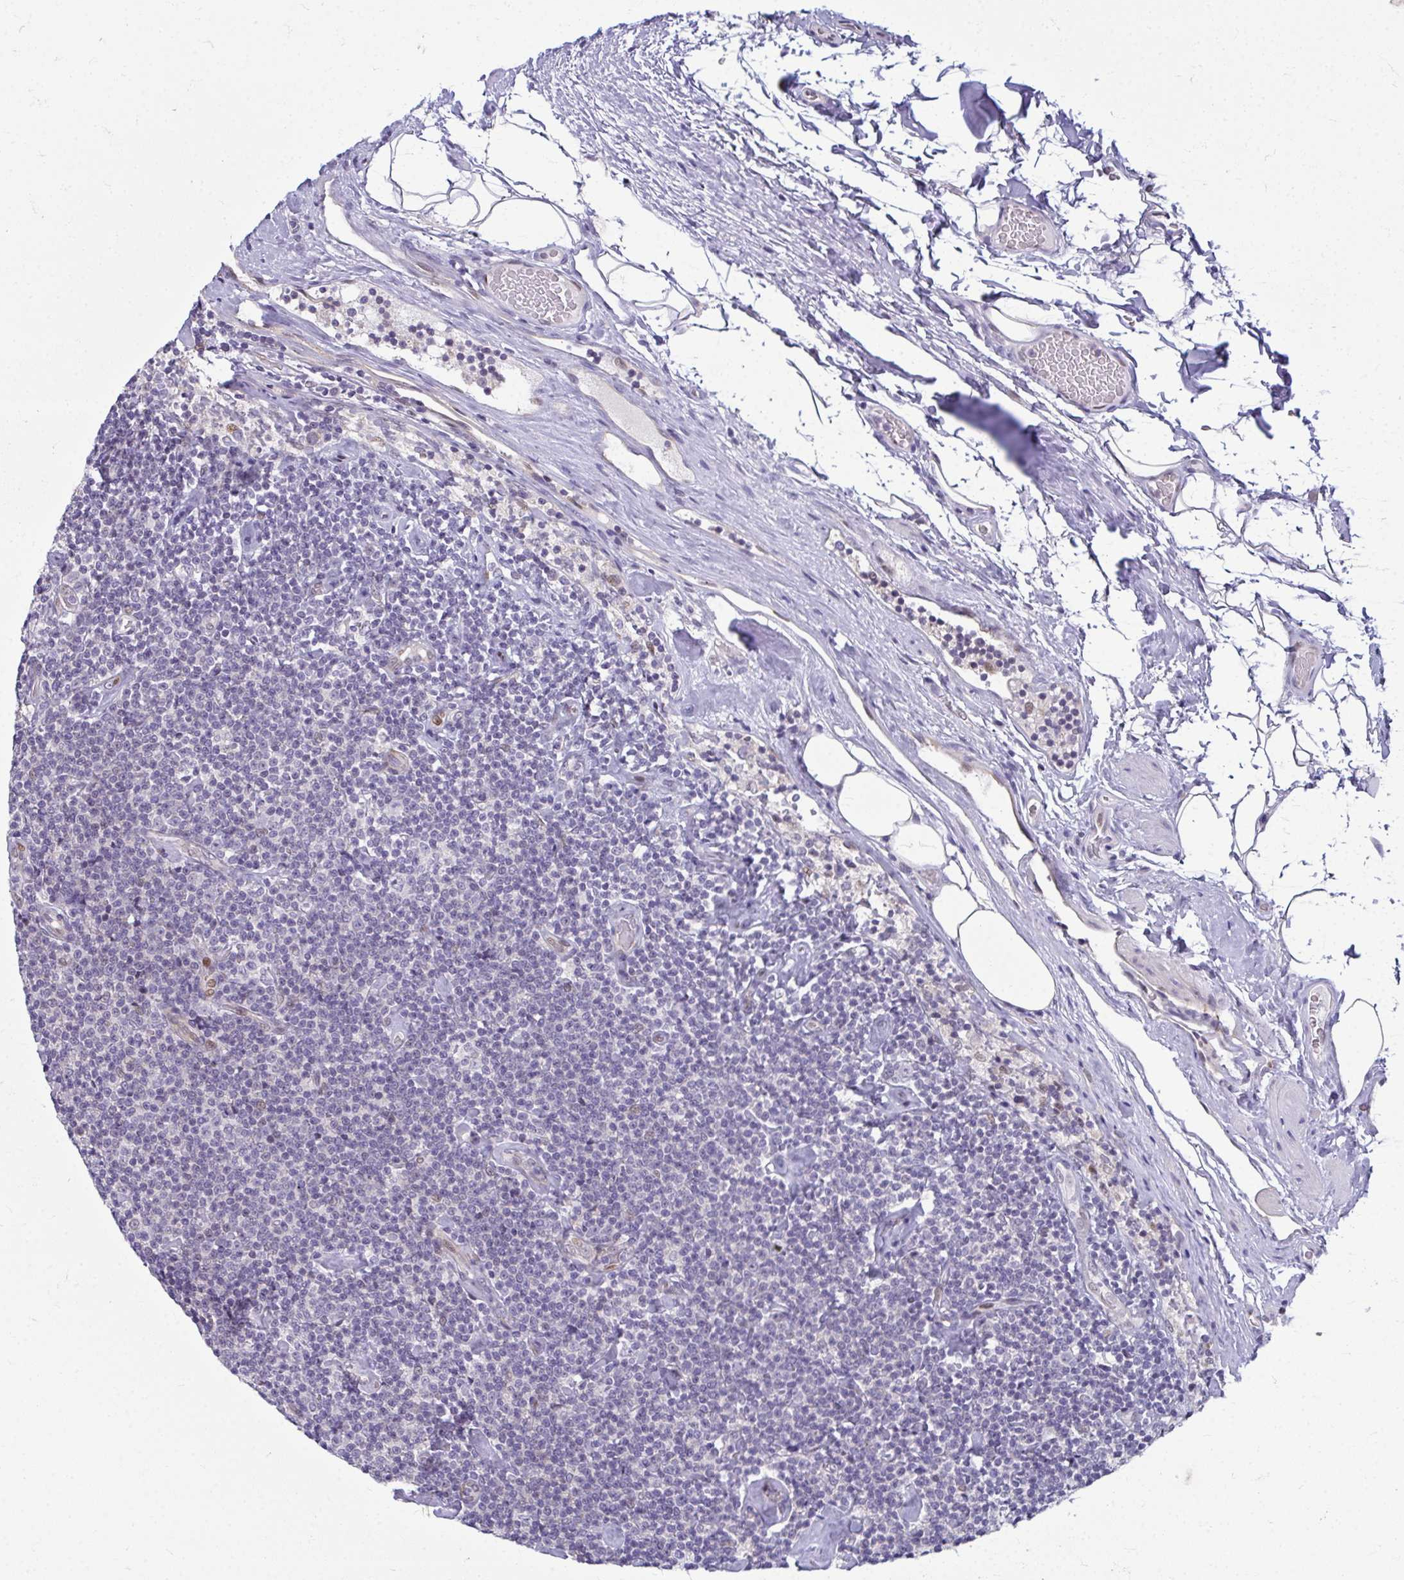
{"staining": {"intensity": "negative", "quantity": "none", "location": "none"}, "tissue": "lymphoma", "cell_type": "Tumor cells", "image_type": "cancer", "snomed": [{"axis": "morphology", "description": "Malignant lymphoma, non-Hodgkin's type, Low grade"}, {"axis": "topography", "description": "Lymph node"}], "caption": "Human lymphoma stained for a protein using IHC demonstrates no expression in tumor cells.", "gene": "ODF1", "patient": {"sex": "male", "age": 81}}